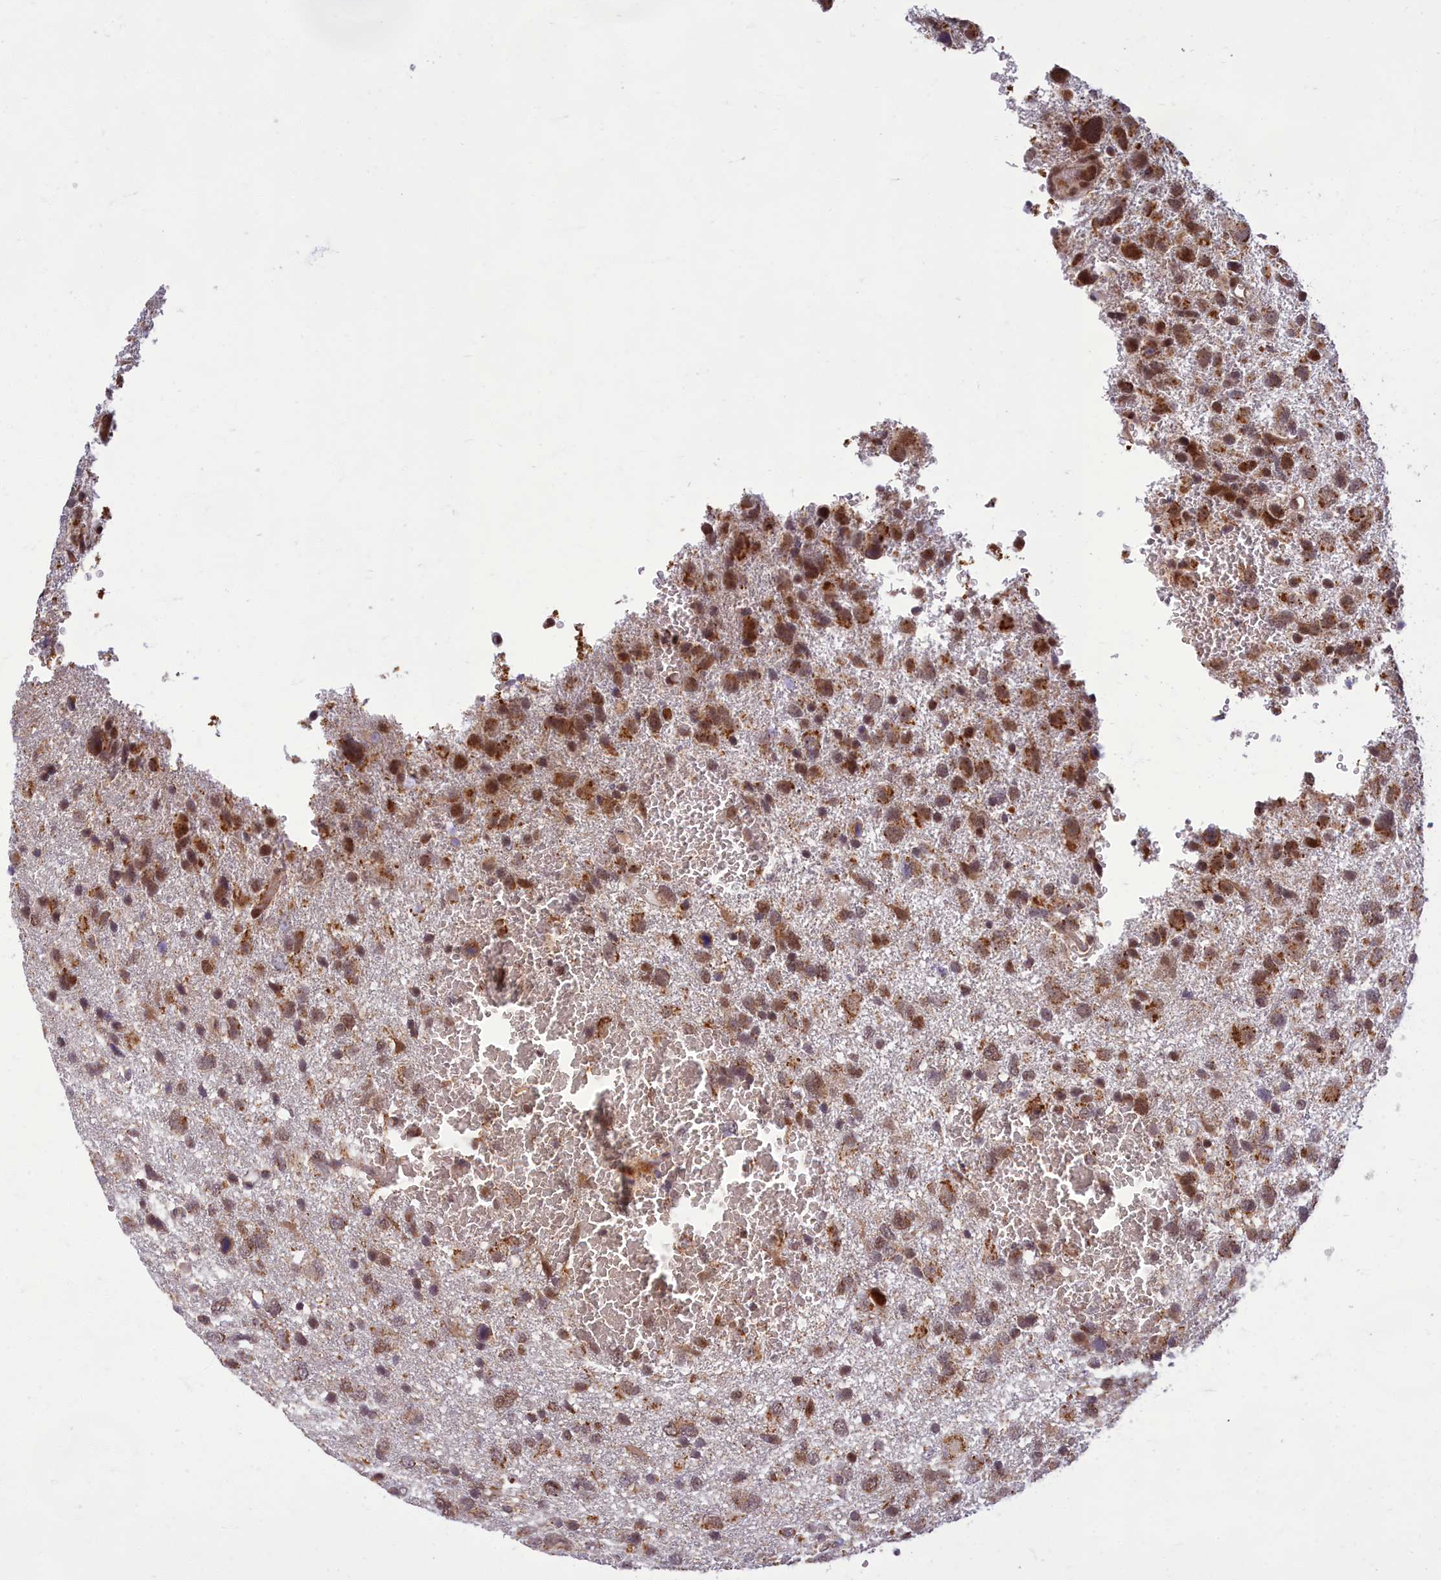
{"staining": {"intensity": "moderate", "quantity": ">75%", "location": "cytoplasmic/membranous,nuclear"}, "tissue": "glioma", "cell_type": "Tumor cells", "image_type": "cancer", "snomed": [{"axis": "morphology", "description": "Glioma, malignant, High grade"}, {"axis": "topography", "description": "Brain"}], "caption": "Glioma stained for a protein (brown) exhibits moderate cytoplasmic/membranous and nuclear positive expression in about >75% of tumor cells.", "gene": "EARS2", "patient": {"sex": "male", "age": 61}}